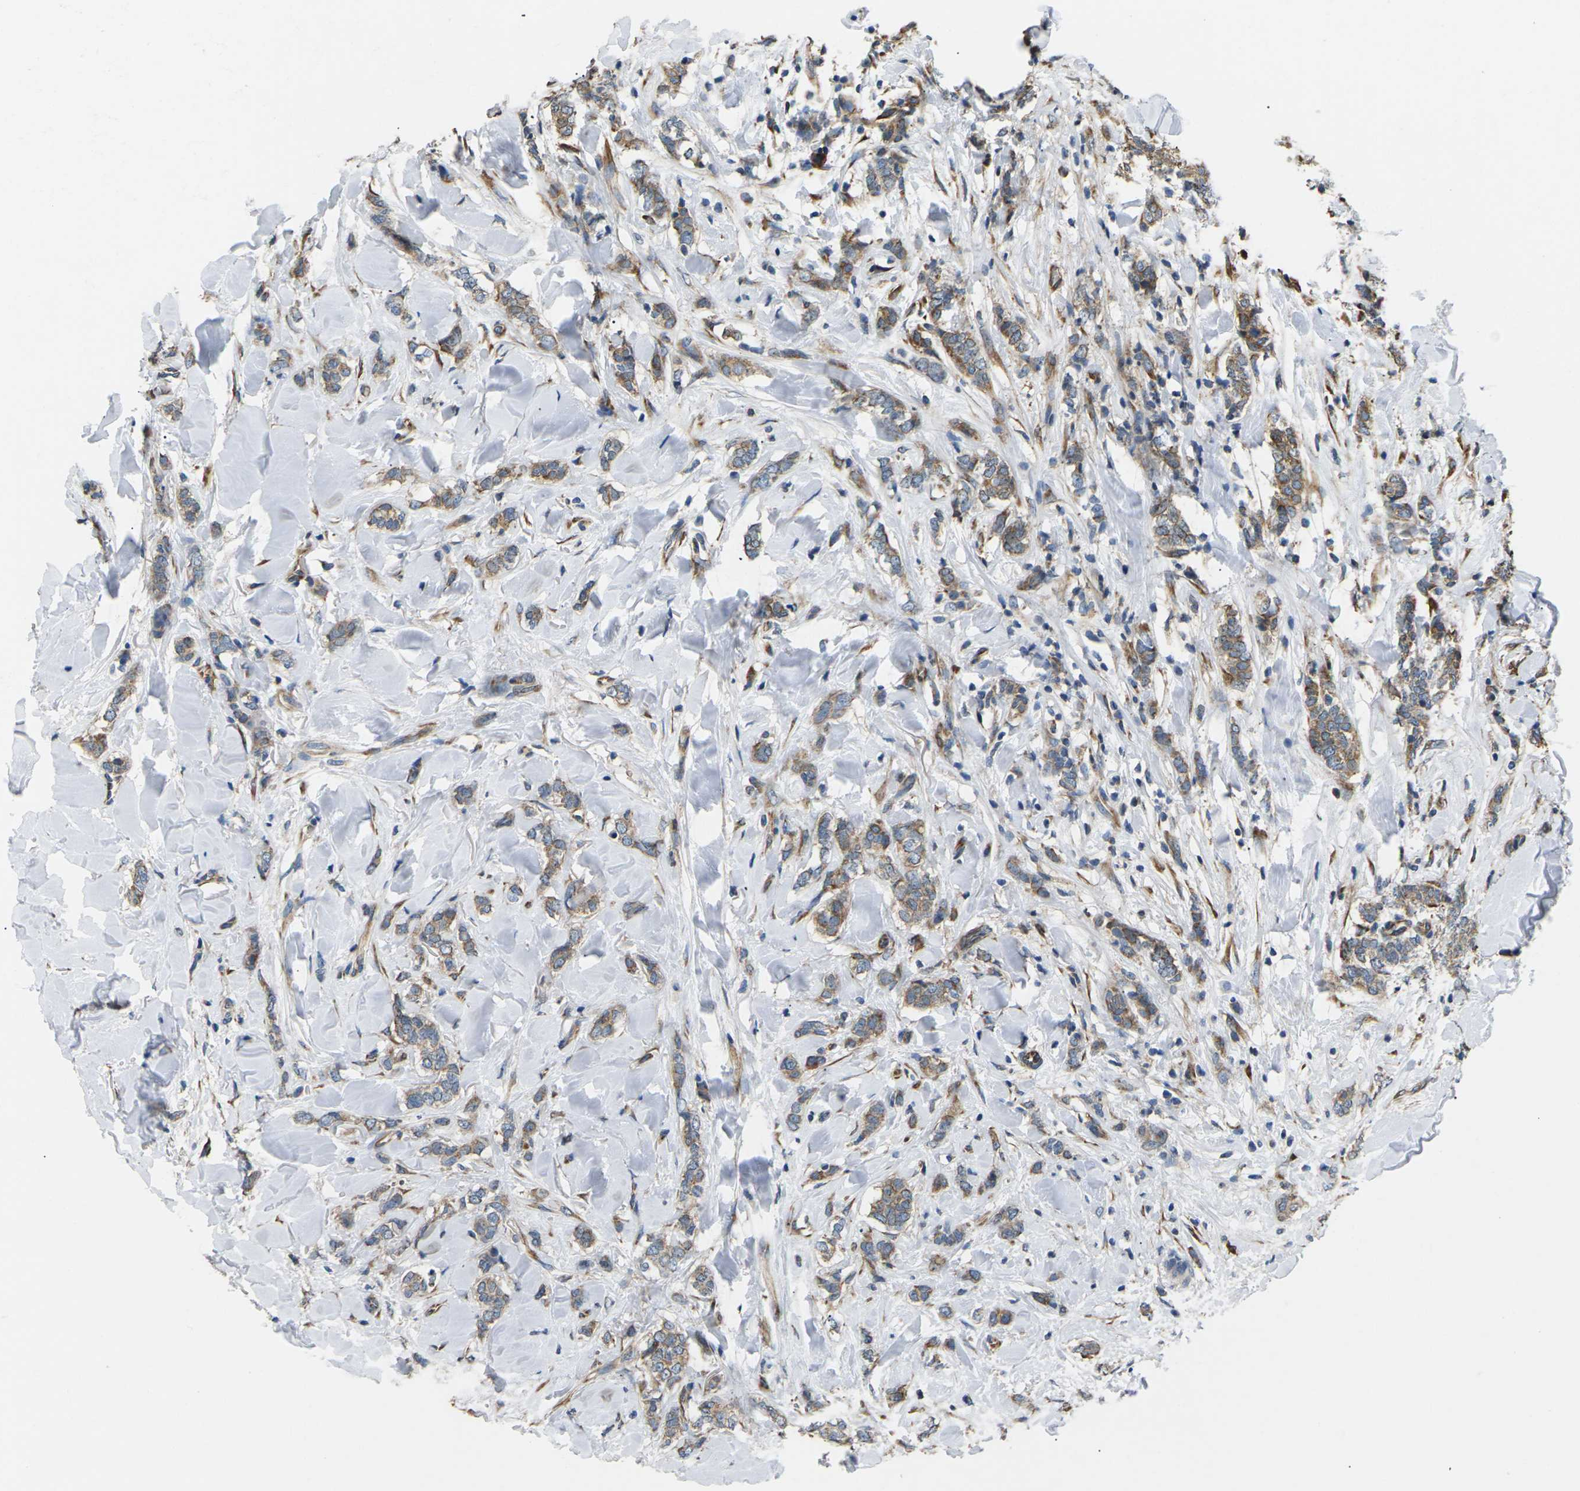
{"staining": {"intensity": "moderate", "quantity": ">75%", "location": "cytoplasmic/membranous"}, "tissue": "breast cancer", "cell_type": "Tumor cells", "image_type": "cancer", "snomed": [{"axis": "morphology", "description": "Lobular carcinoma"}, {"axis": "topography", "description": "Skin"}, {"axis": "topography", "description": "Breast"}], "caption": "A micrograph of breast lobular carcinoma stained for a protein exhibits moderate cytoplasmic/membranous brown staining in tumor cells.", "gene": "KLHDC8B", "patient": {"sex": "female", "age": 46}}